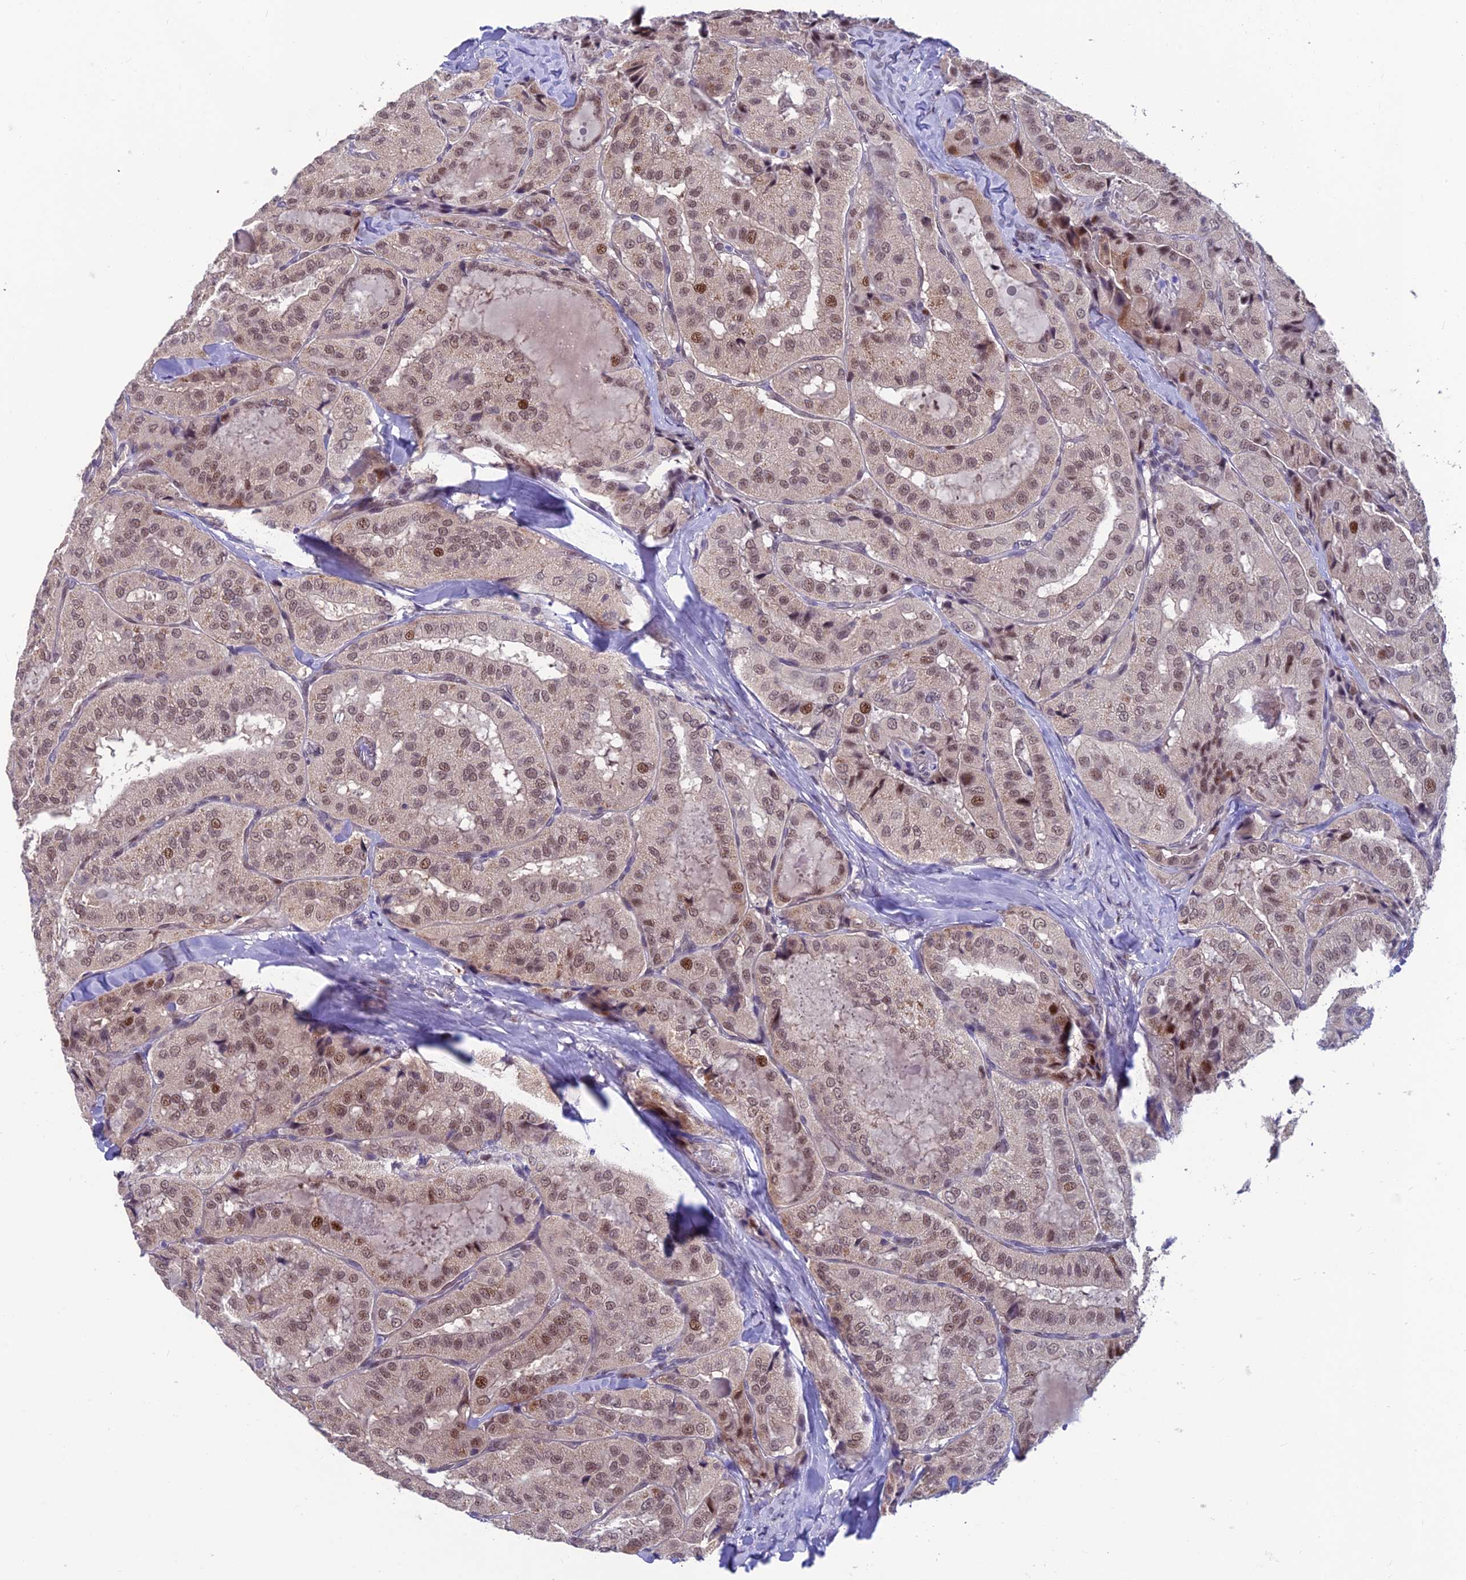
{"staining": {"intensity": "moderate", "quantity": "<25%", "location": "nuclear"}, "tissue": "thyroid cancer", "cell_type": "Tumor cells", "image_type": "cancer", "snomed": [{"axis": "morphology", "description": "Normal tissue, NOS"}, {"axis": "morphology", "description": "Papillary adenocarcinoma, NOS"}, {"axis": "topography", "description": "Thyroid gland"}], "caption": "Immunohistochemical staining of human papillary adenocarcinoma (thyroid) shows low levels of moderate nuclear protein positivity in about <25% of tumor cells. (DAB (3,3'-diaminobenzidine) IHC with brightfield microscopy, high magnification).", "gene": "KIAA1191", "patient": {"sex": "female", "age": 59}}